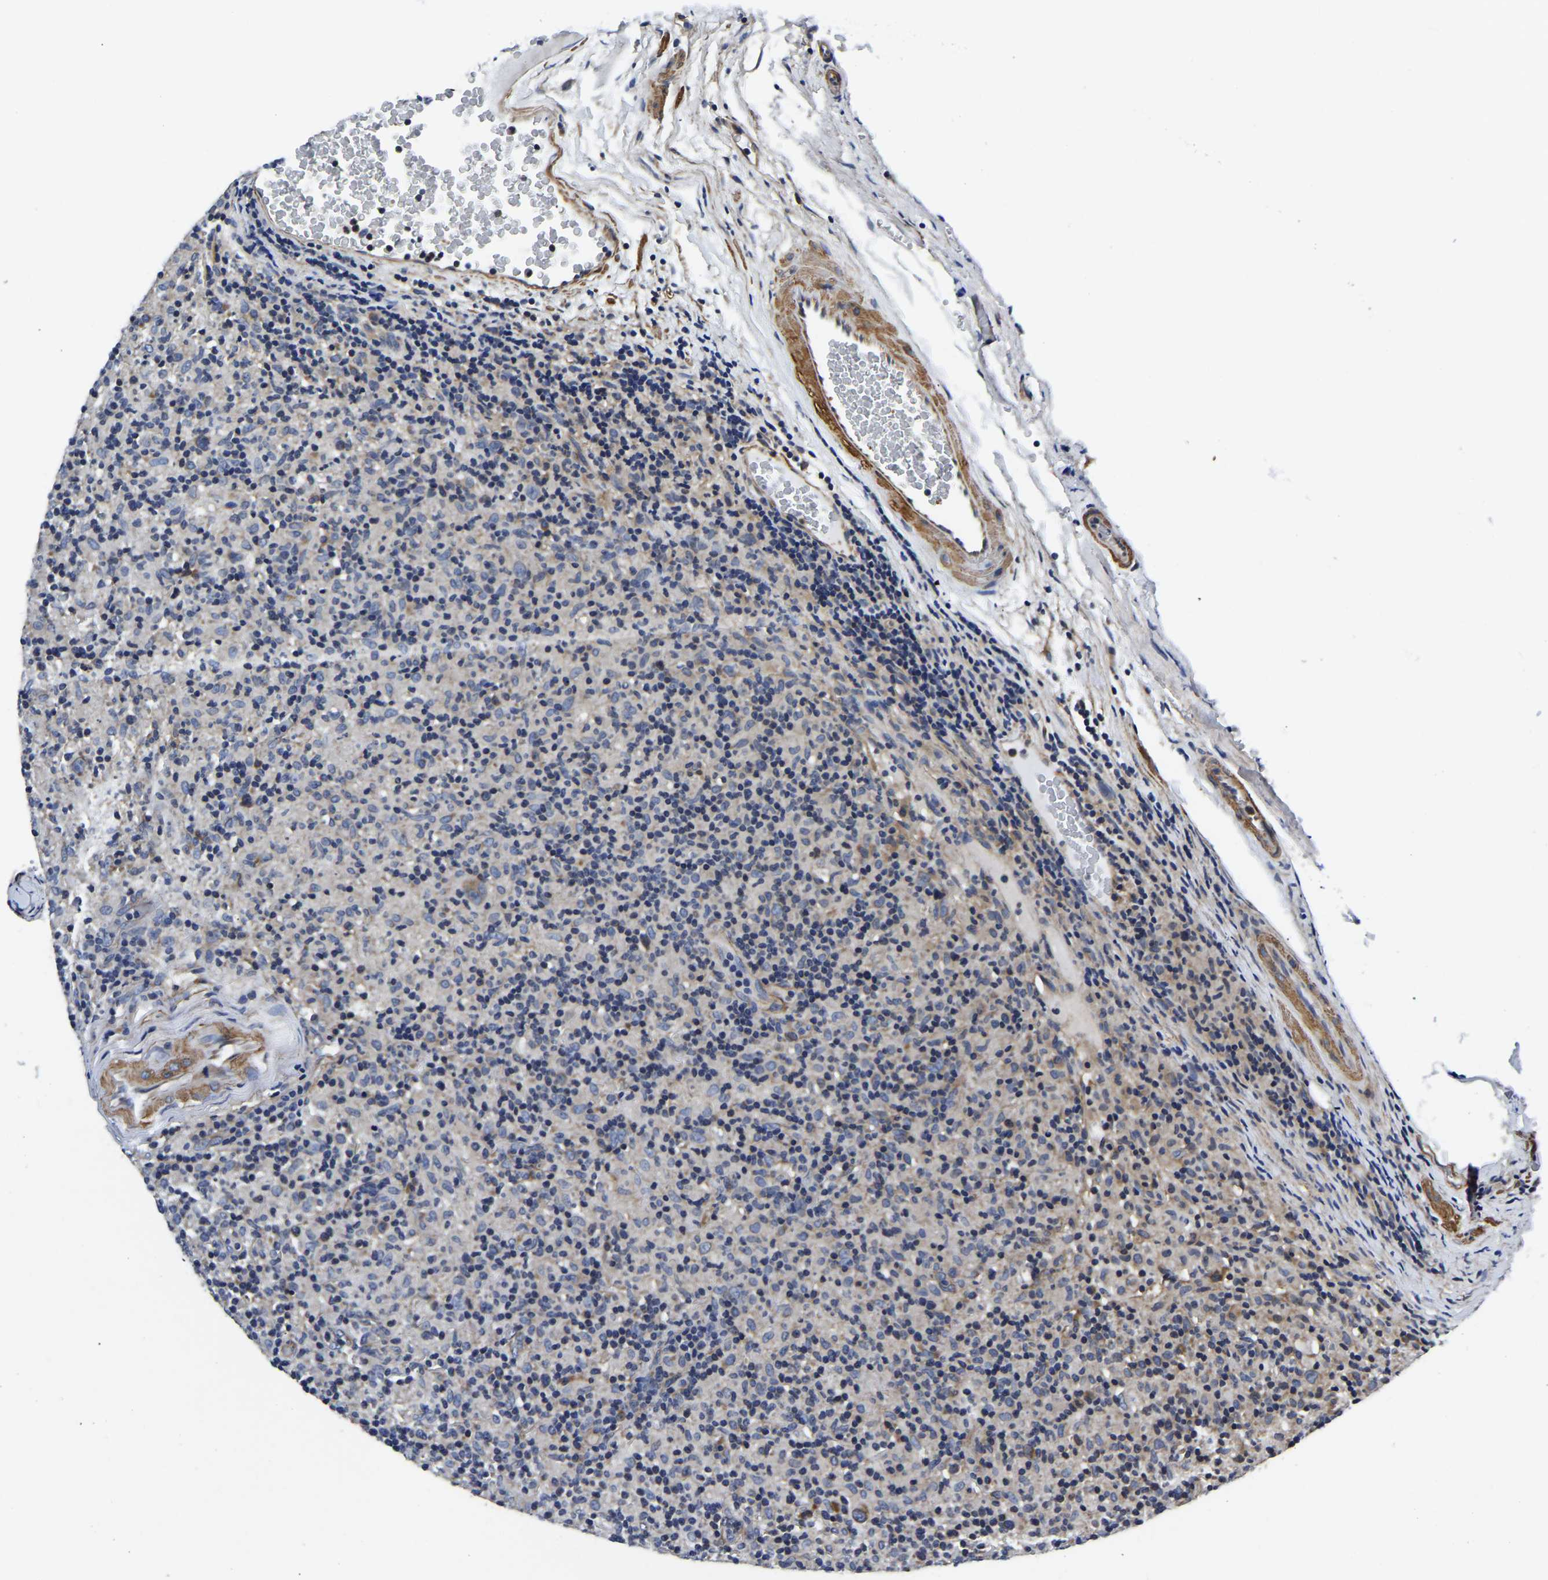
{"staining": {"intensity": "moderate", "quantity": "<25%", "location": "cytoplasmic/membranous"}, "tissue": "lymphoma", "cell_type": "Tumor cells", "image_type": "cancer", "snomed": [{"axis": "morphology", "description": "Hodgkin's disease, NOS"}, {"axis": "topography", "description": "Lymph node"}], "caption": "About <25% of tumor cells in human lymphoma show moderate cytoplasmic/membranous protein expression as visualized by brown immunohistochemical staining.", "gene": "KCTD17", "patient": {"sex": "male", "age": 70}}